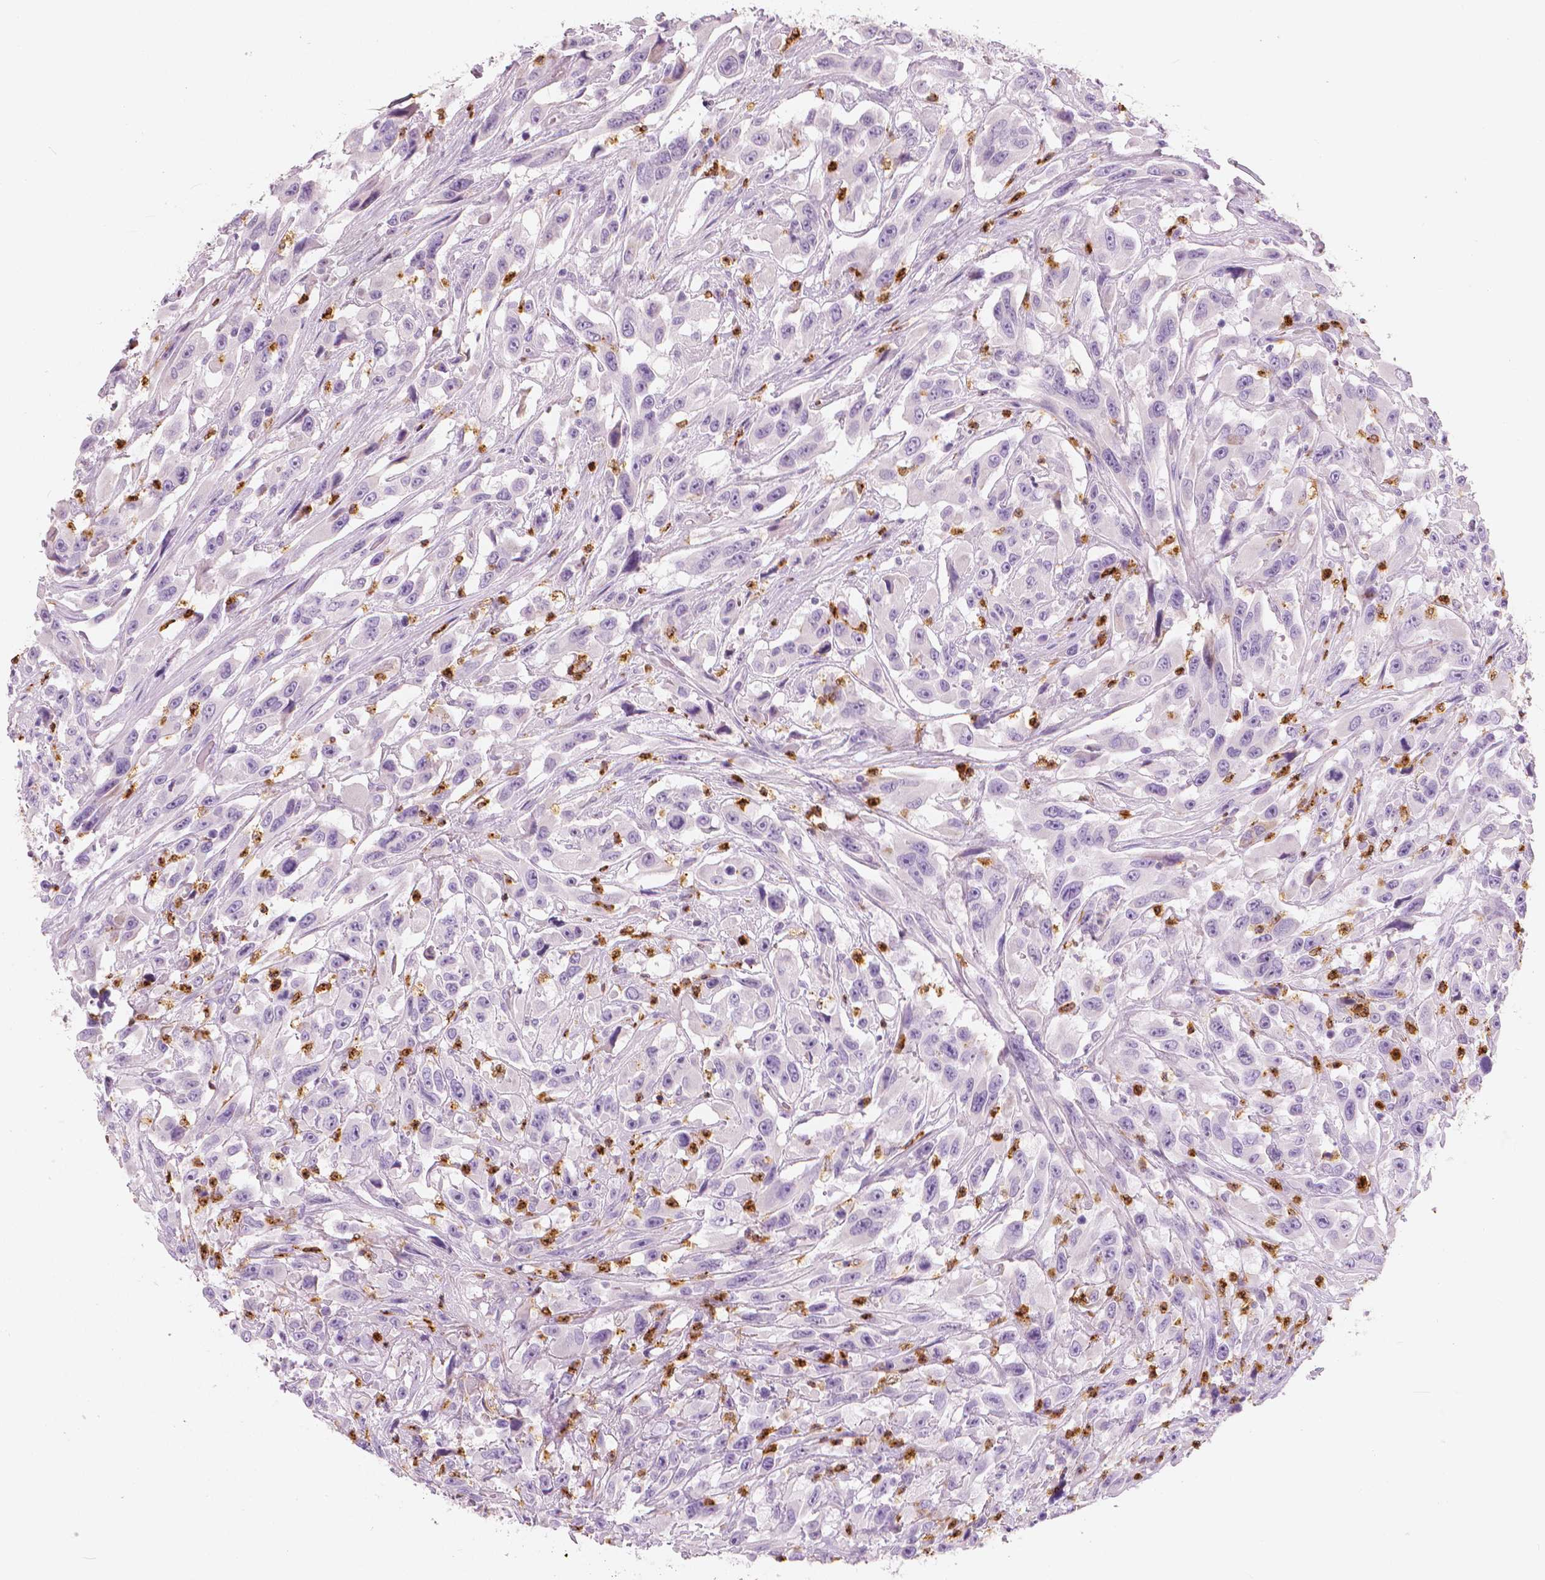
{"staining": {"intensity": "negative", "quantity": "none", "location": "none"}, "tissue": "urothelial cancer", "cell_type": "Tumor cells", "image_type": "cancer", "snomed": [{"axis": "morphology", "description": "Urothelial carcinoma, High grade"}, {"axis": "topography", "description": "Urinary bladder"}], "caption": "An image of urothelial cancer stained for a protein displays no brown staining in tumor cells.", "gene": "CXCR2", "patient": {"sex": "male", "age": 53}}